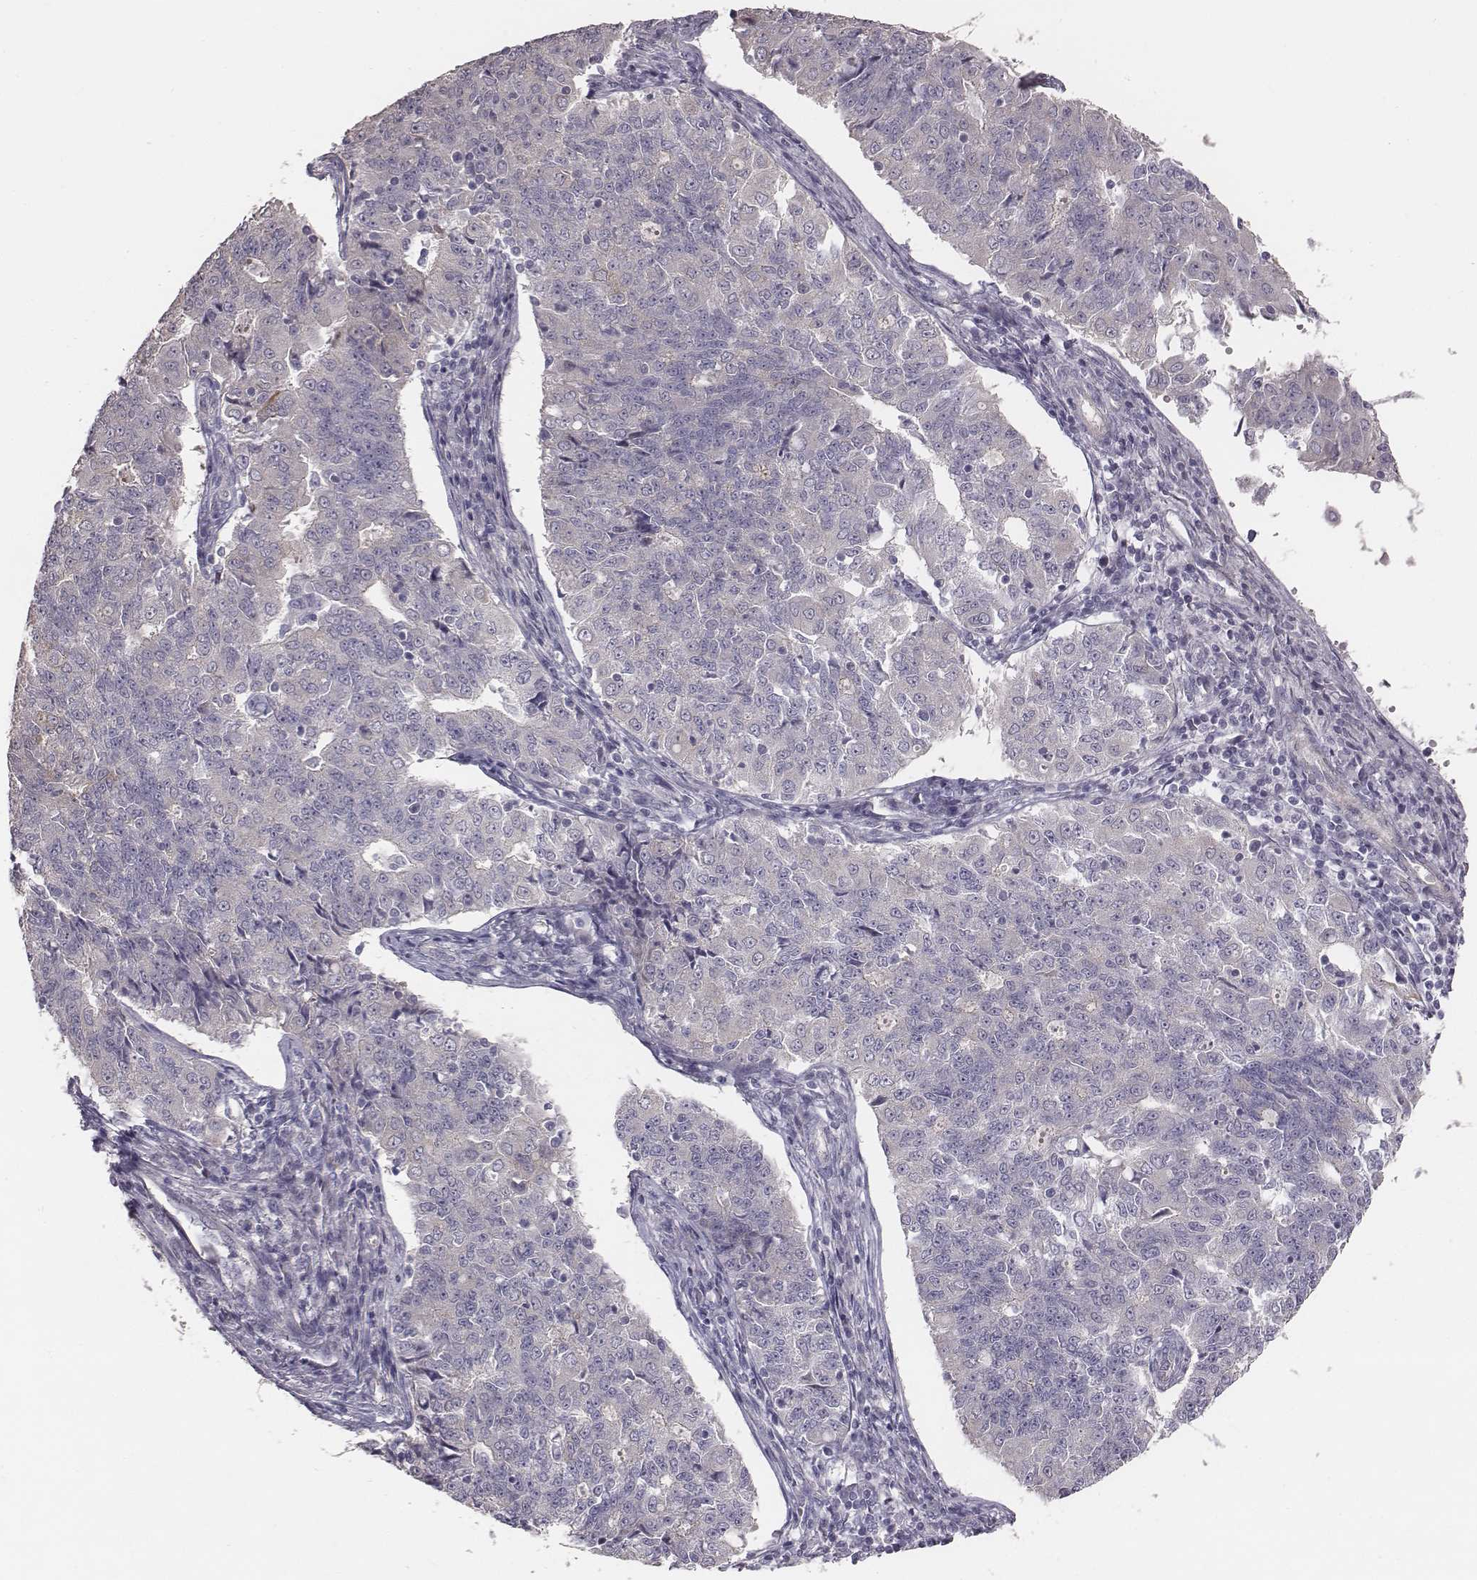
{"staining": {"intensity": "negative", "quantity": "none", "location": "none"}, "tissue": "endometrial cancer", "cell_type": "Tumor cells", "image_type": "cancer", "snomed": [{"axis": "morphology", "description": "Adenocarcinoma, NOS"}, {"axis": "topography", "description": "Endometrium"}], "caption": "This photomicrograph is of endometrial adenocarcinoma stained with immunohistochemistry (IHC) to label a protein in brown with the nuclei are counter-stained blue. There is no expression in tumor cells.", "gene": "PRKCZ", "patient": {"sex": "female", "age": 43}}